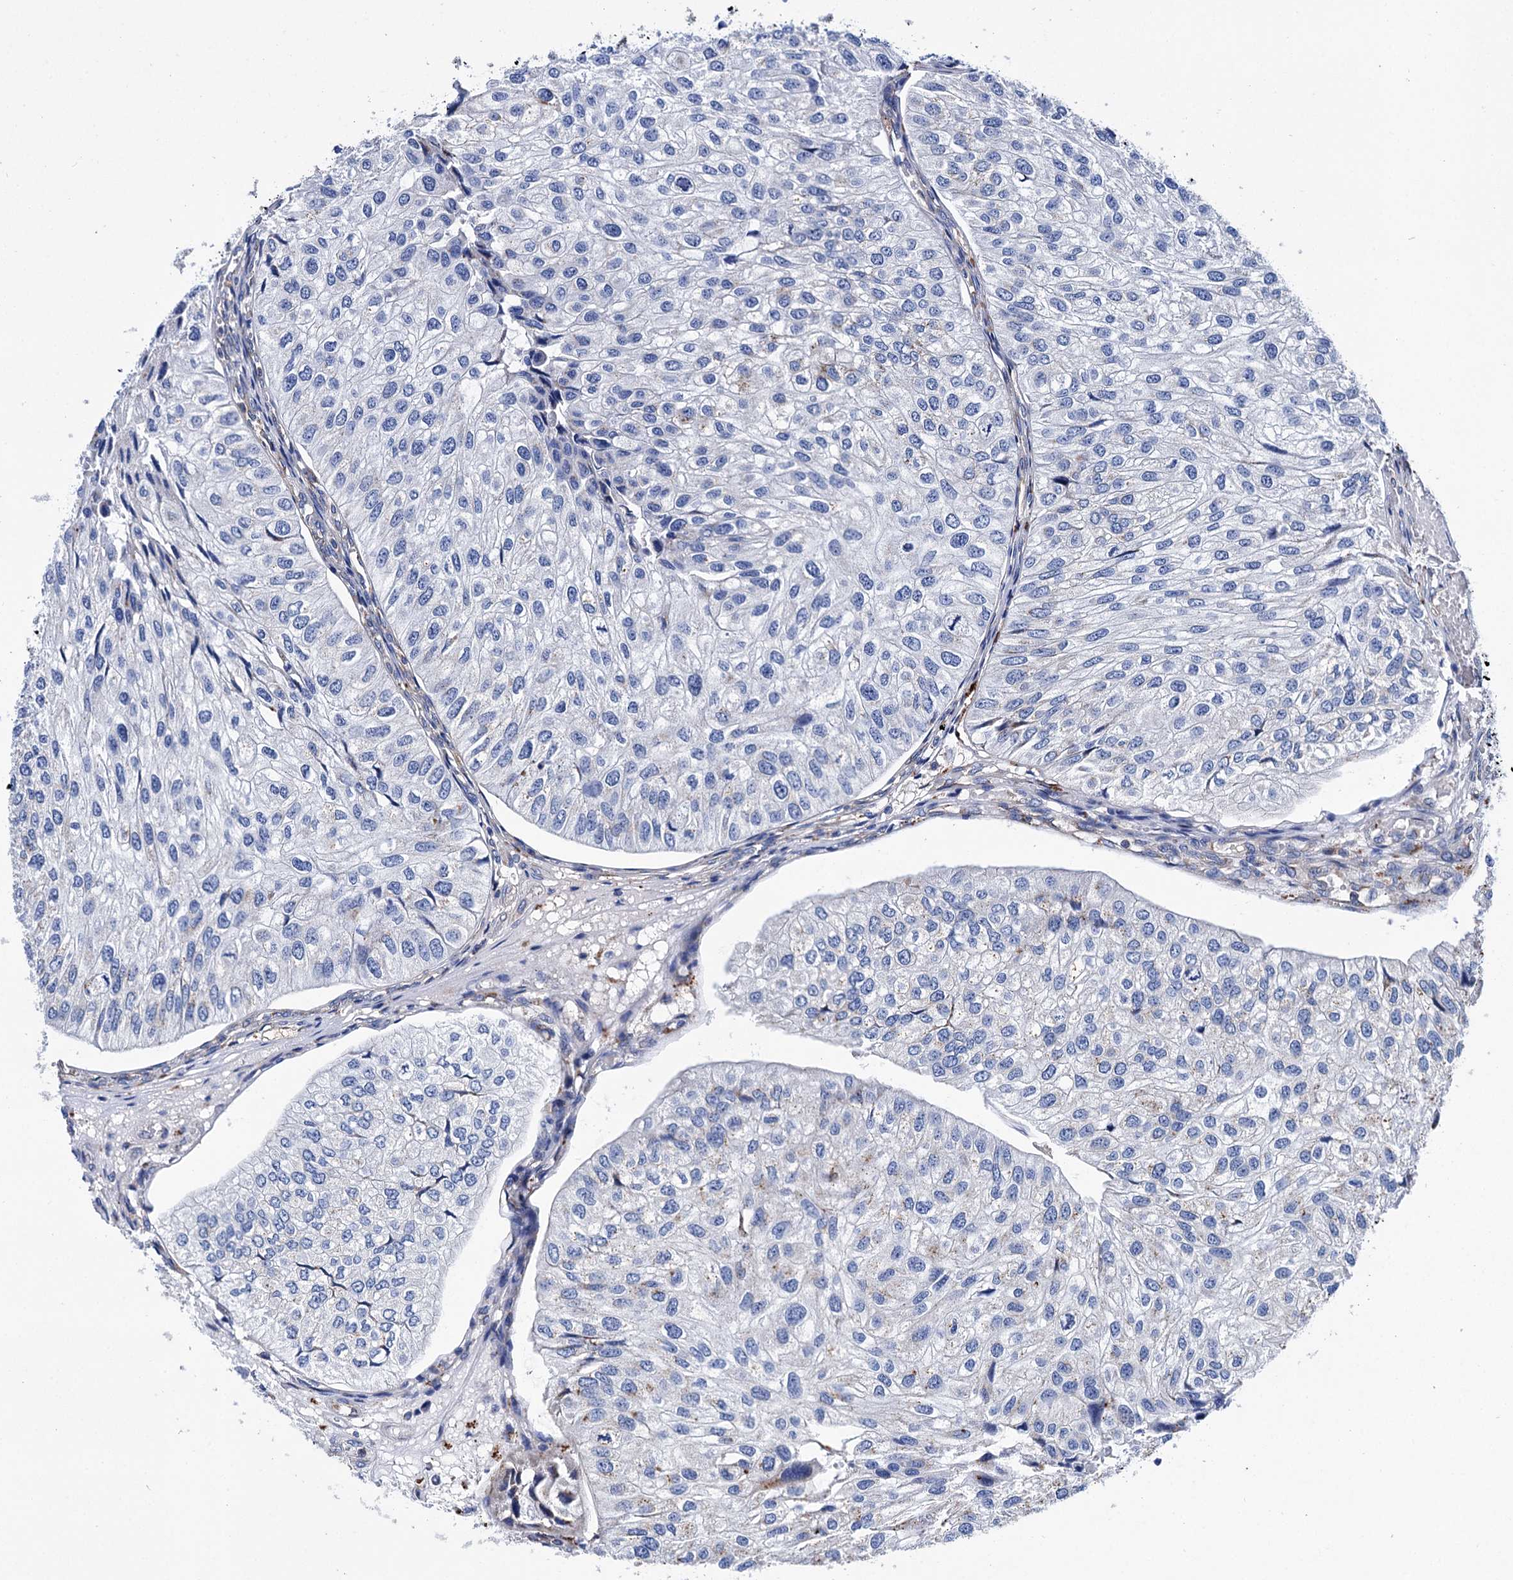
{"staining": {"intensity": "negative", "quantity": "none", "location": "none"}, "tissue": "urothelial cancer", "cell_type": "Tumor cells", "image_type": "cancer", "snomed": [{"axis": "morphology", "description": "Urothelial carcinoma, Low grade"}, {"axis": "topography", "description": "Urinary bladder"}], "caption": "Protein analysis of urothelial carcinoma (low-grade) reveals no significant expression in tumor cells. (IHC, brightfield microscopy, high magnification).", "gene": "SCPEP1", "patient": {"sex": "female", "age": 89}}